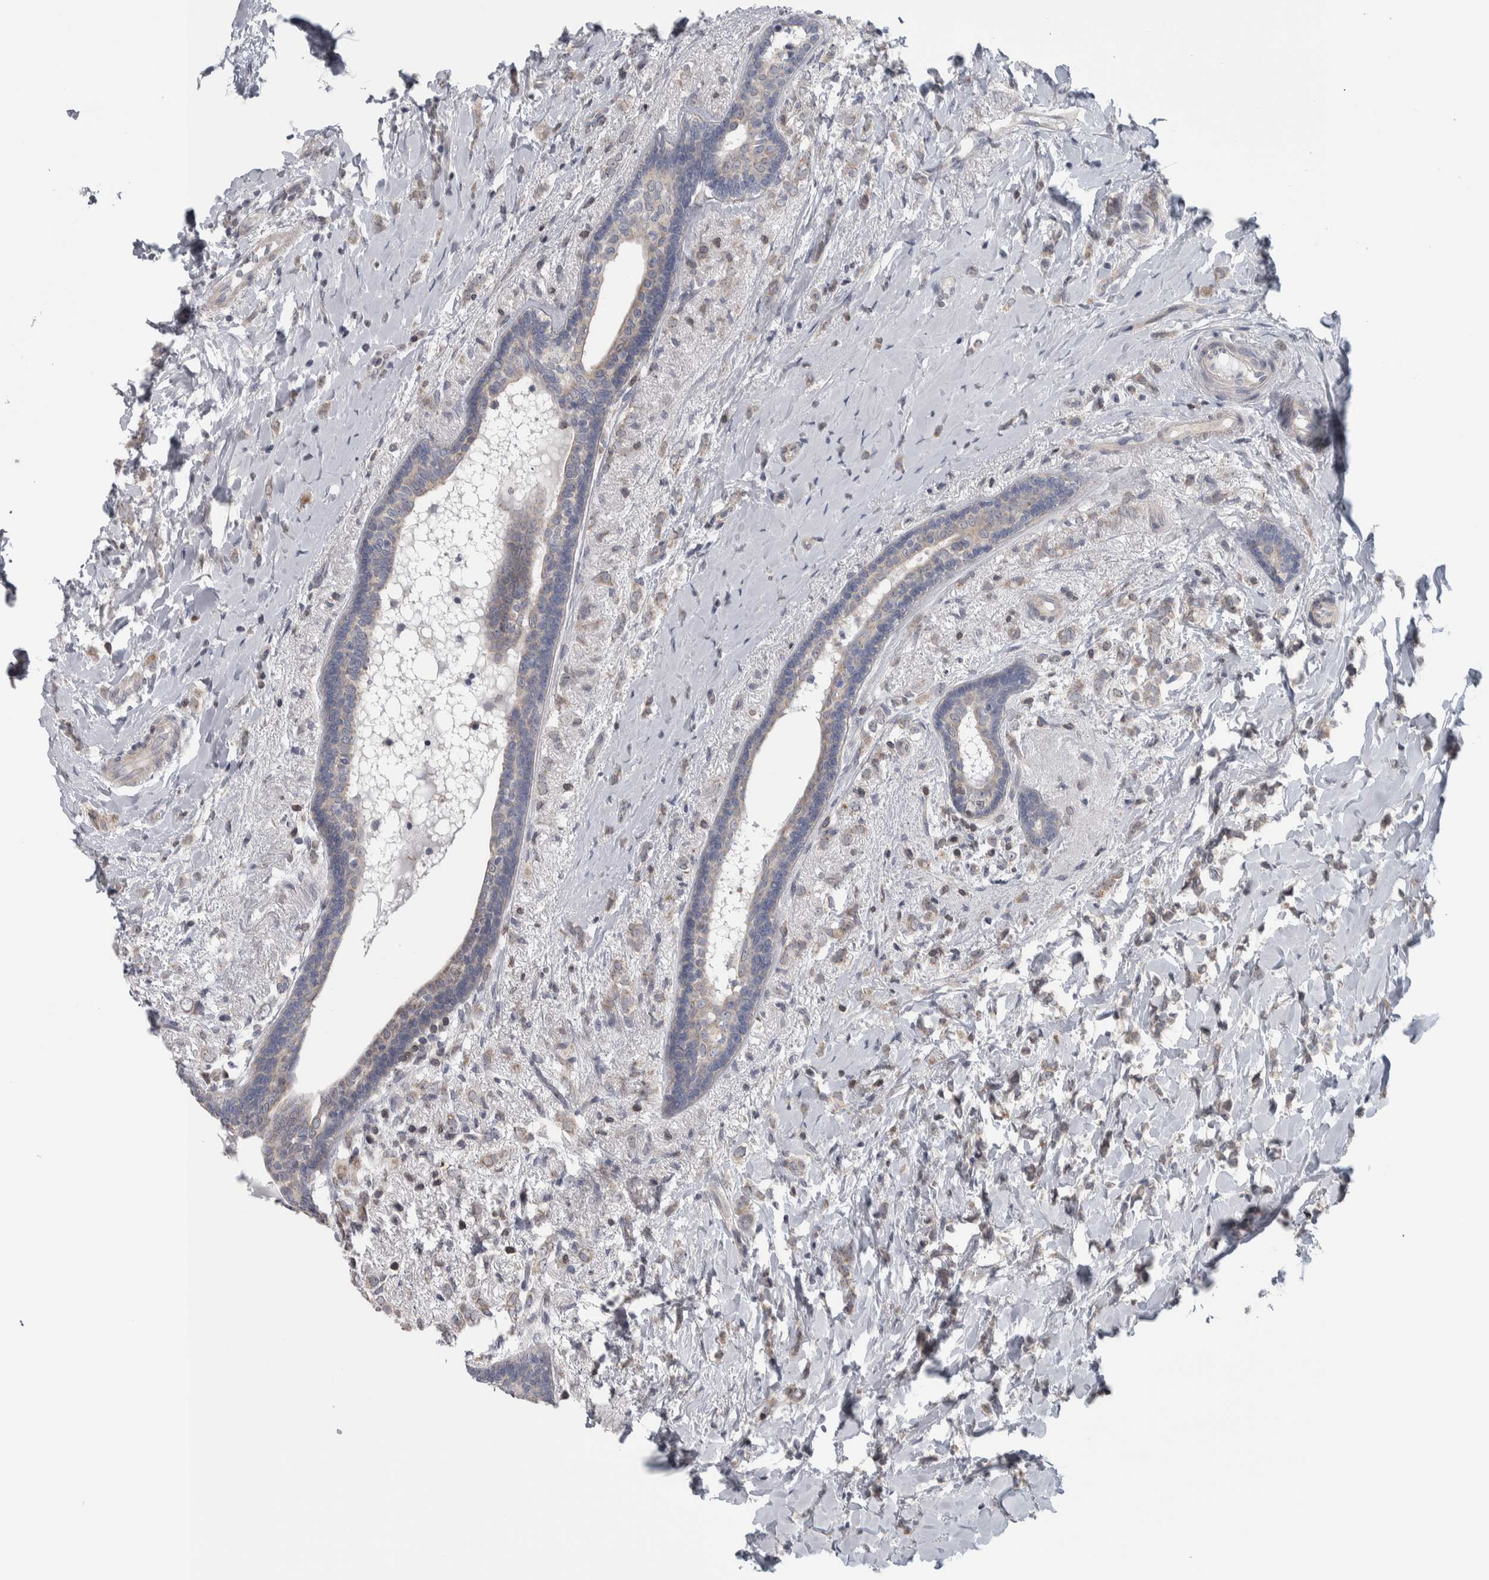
{"staining": {"intensity": "weak", "quantity": ">75%", "location": "cytoplasmic/membranous"}, "tissue": "breast cancer", "cell_type": "Tumor cells", "image_type": "cancer", "snomed": [{"axis": "morphology", "description": "Normal tissue, NOS"}, {"axis": "morphology", "description": "Lobular carcinoma"}, {"axis": "topography", "description": "Breast"}], "caption": "Immunohistochemistry (IHC) histopathology image of neoplastic tissue: human breast lobular carcinoma stained using immunohistochemistry reveals low levels of weak protein expression localized specifically in the cytoplasmic/membranous of tumor cells, appearing as a cytoplasmic/membranous brown color.", "gene": "CWC27", "patient": {"sex": "female", "age": 47}}